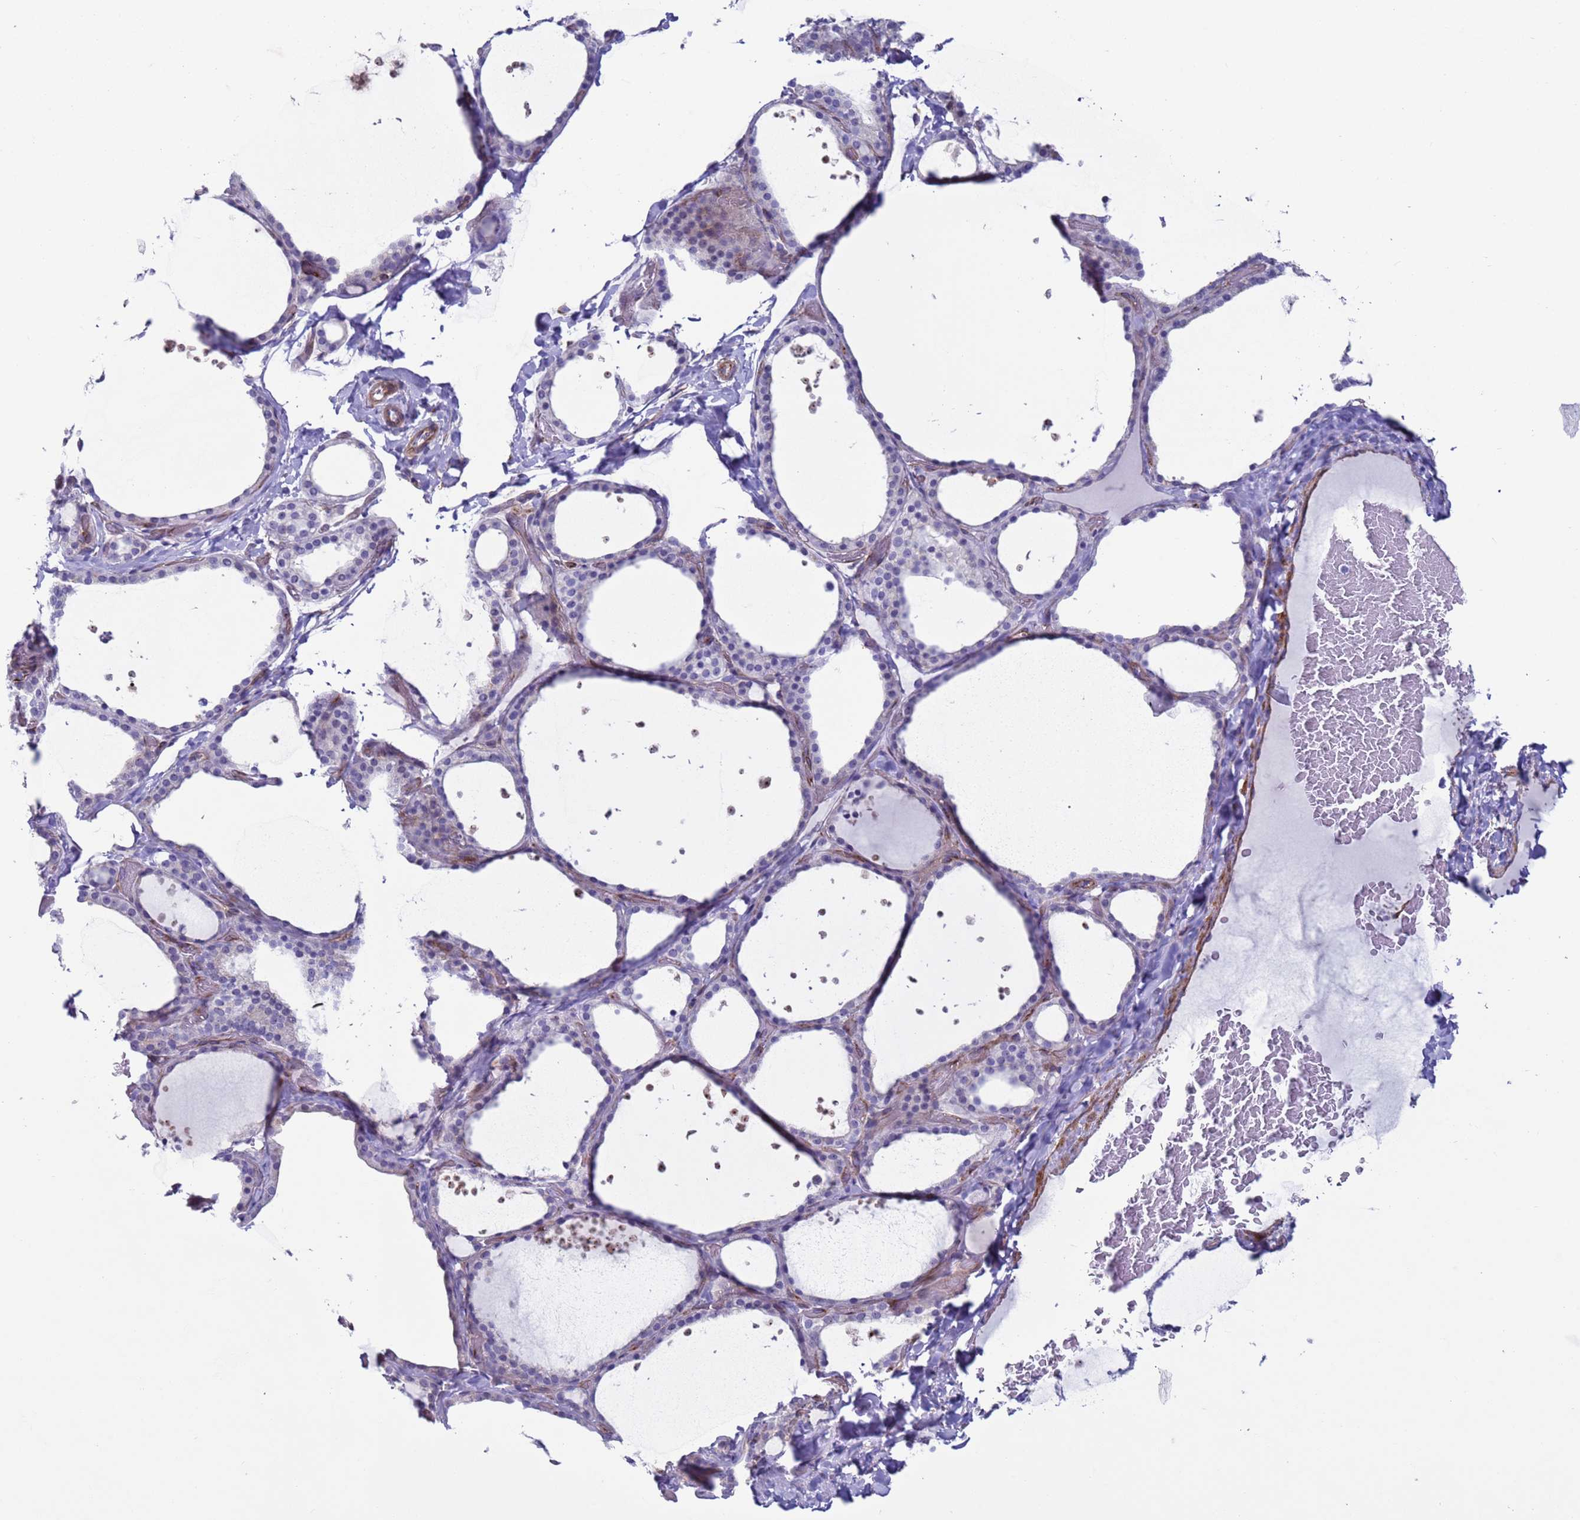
{"staining": {"intensity": "negative", "quantity": "none", "location": "none"}, "tissue": "thyroid gland", "cell_type": "Glandular cells", "image_type": "normal", "snomed": [{"axis": "morphology", "description": "Normal tissue, NOS"}, {"axis": "topography", "description": "Thyroid gland"}], "caption": "Immunohistochemistry (IHC) of unremarkable thyroid gland reveals no expression in glandular cells. (Brightfield microscopy of DAB IHC at high magnification).", "gene": "HEATR1", "patient": {"sex": "female", "age": 44}}